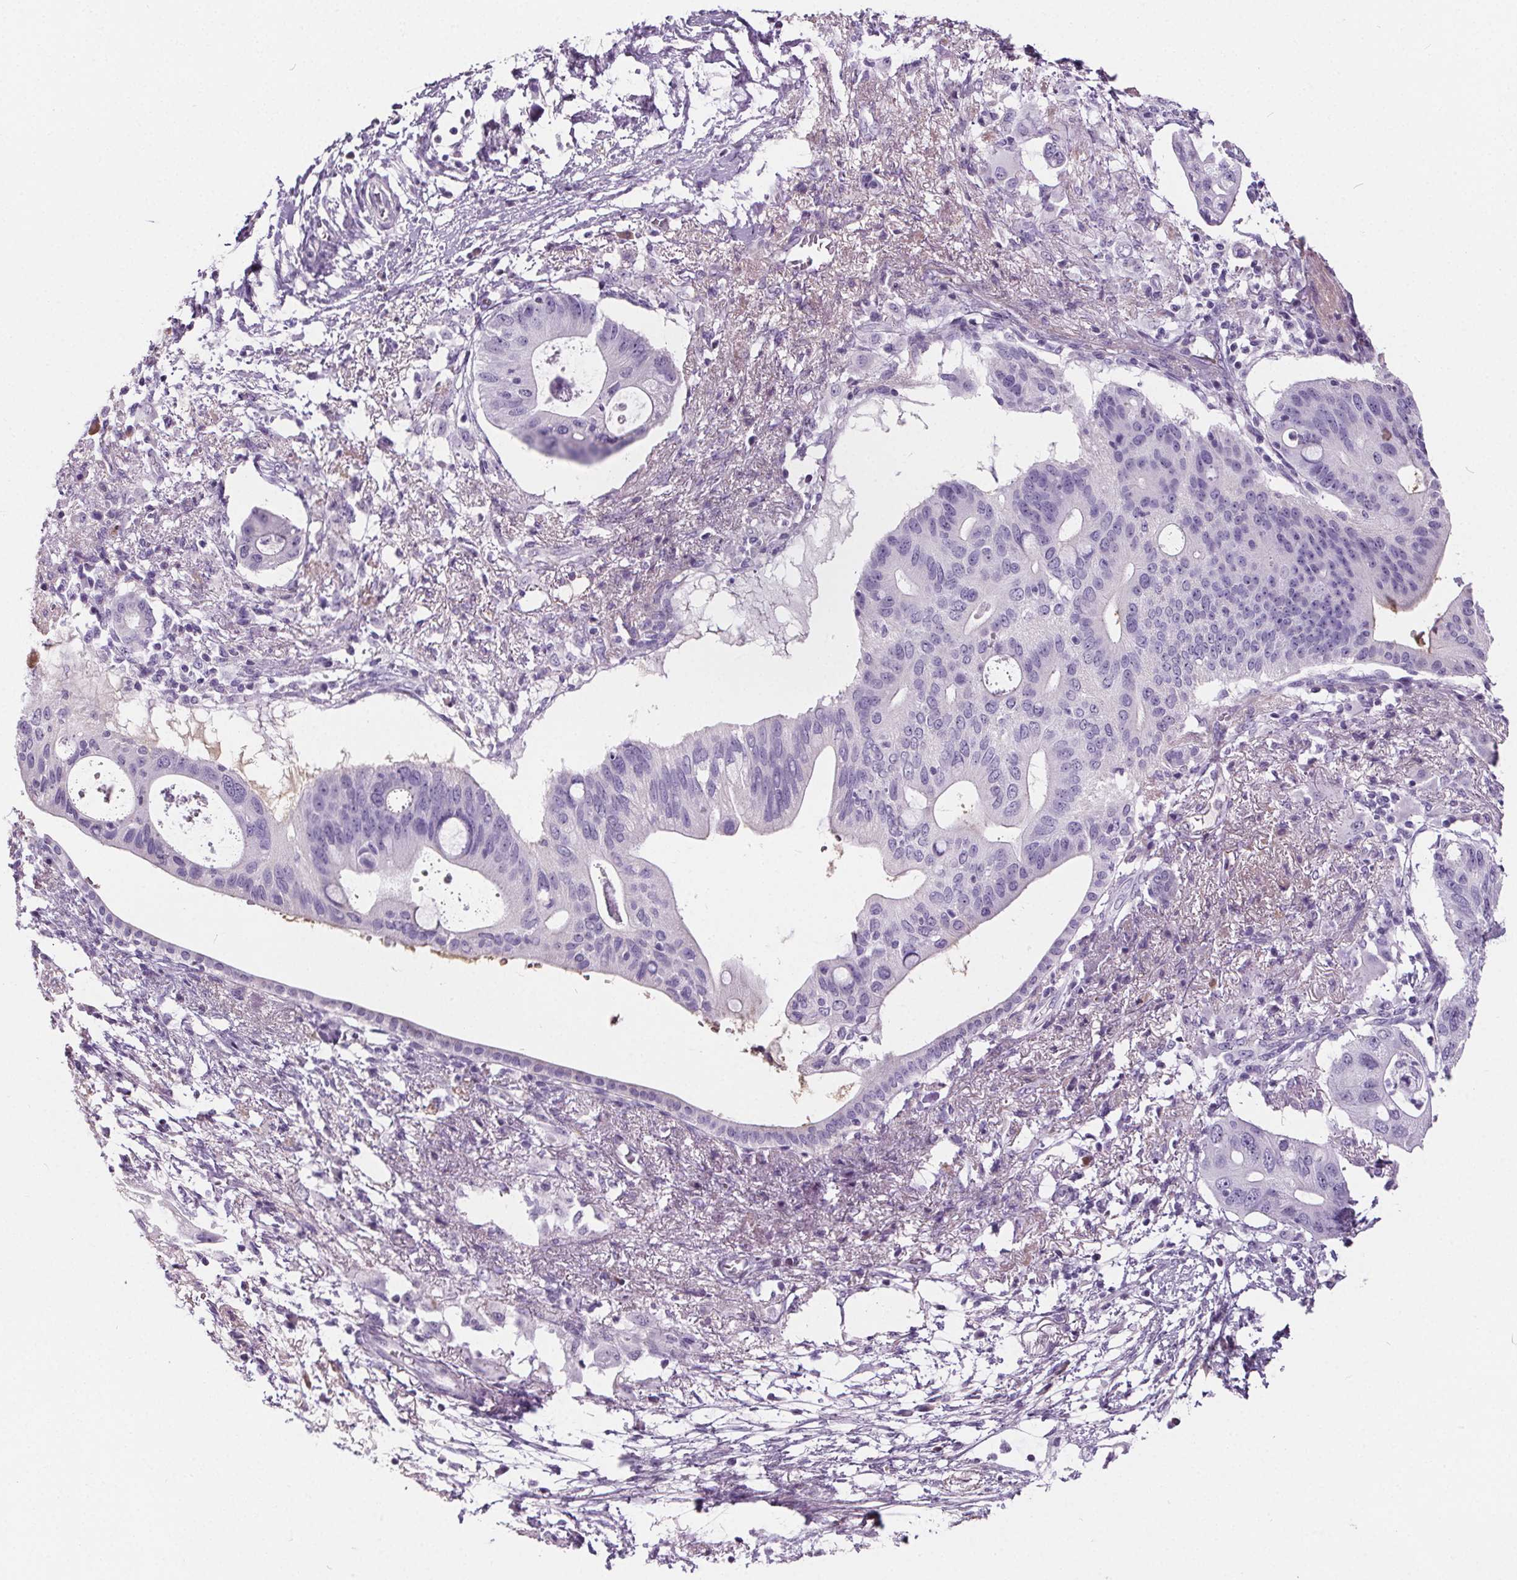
{"staining": {"intensity": "negative", "quantity": "none", "location": "none"}, "tissue": "pancreatic cancer", "cell_type": "Tumor cells", "image_type": "cancer", "snomed": [{"axis": "morphology", "description": "Adenocarcinoma, NOS"}, {"axis": "topography", "description": "Pancreas"}], "caption": "The histopathology image displays no staining of tumor cells in pancreatic adenocarcinoma.", "gene": "CD5L", "patient": {"sex": "female", "age": 72}}